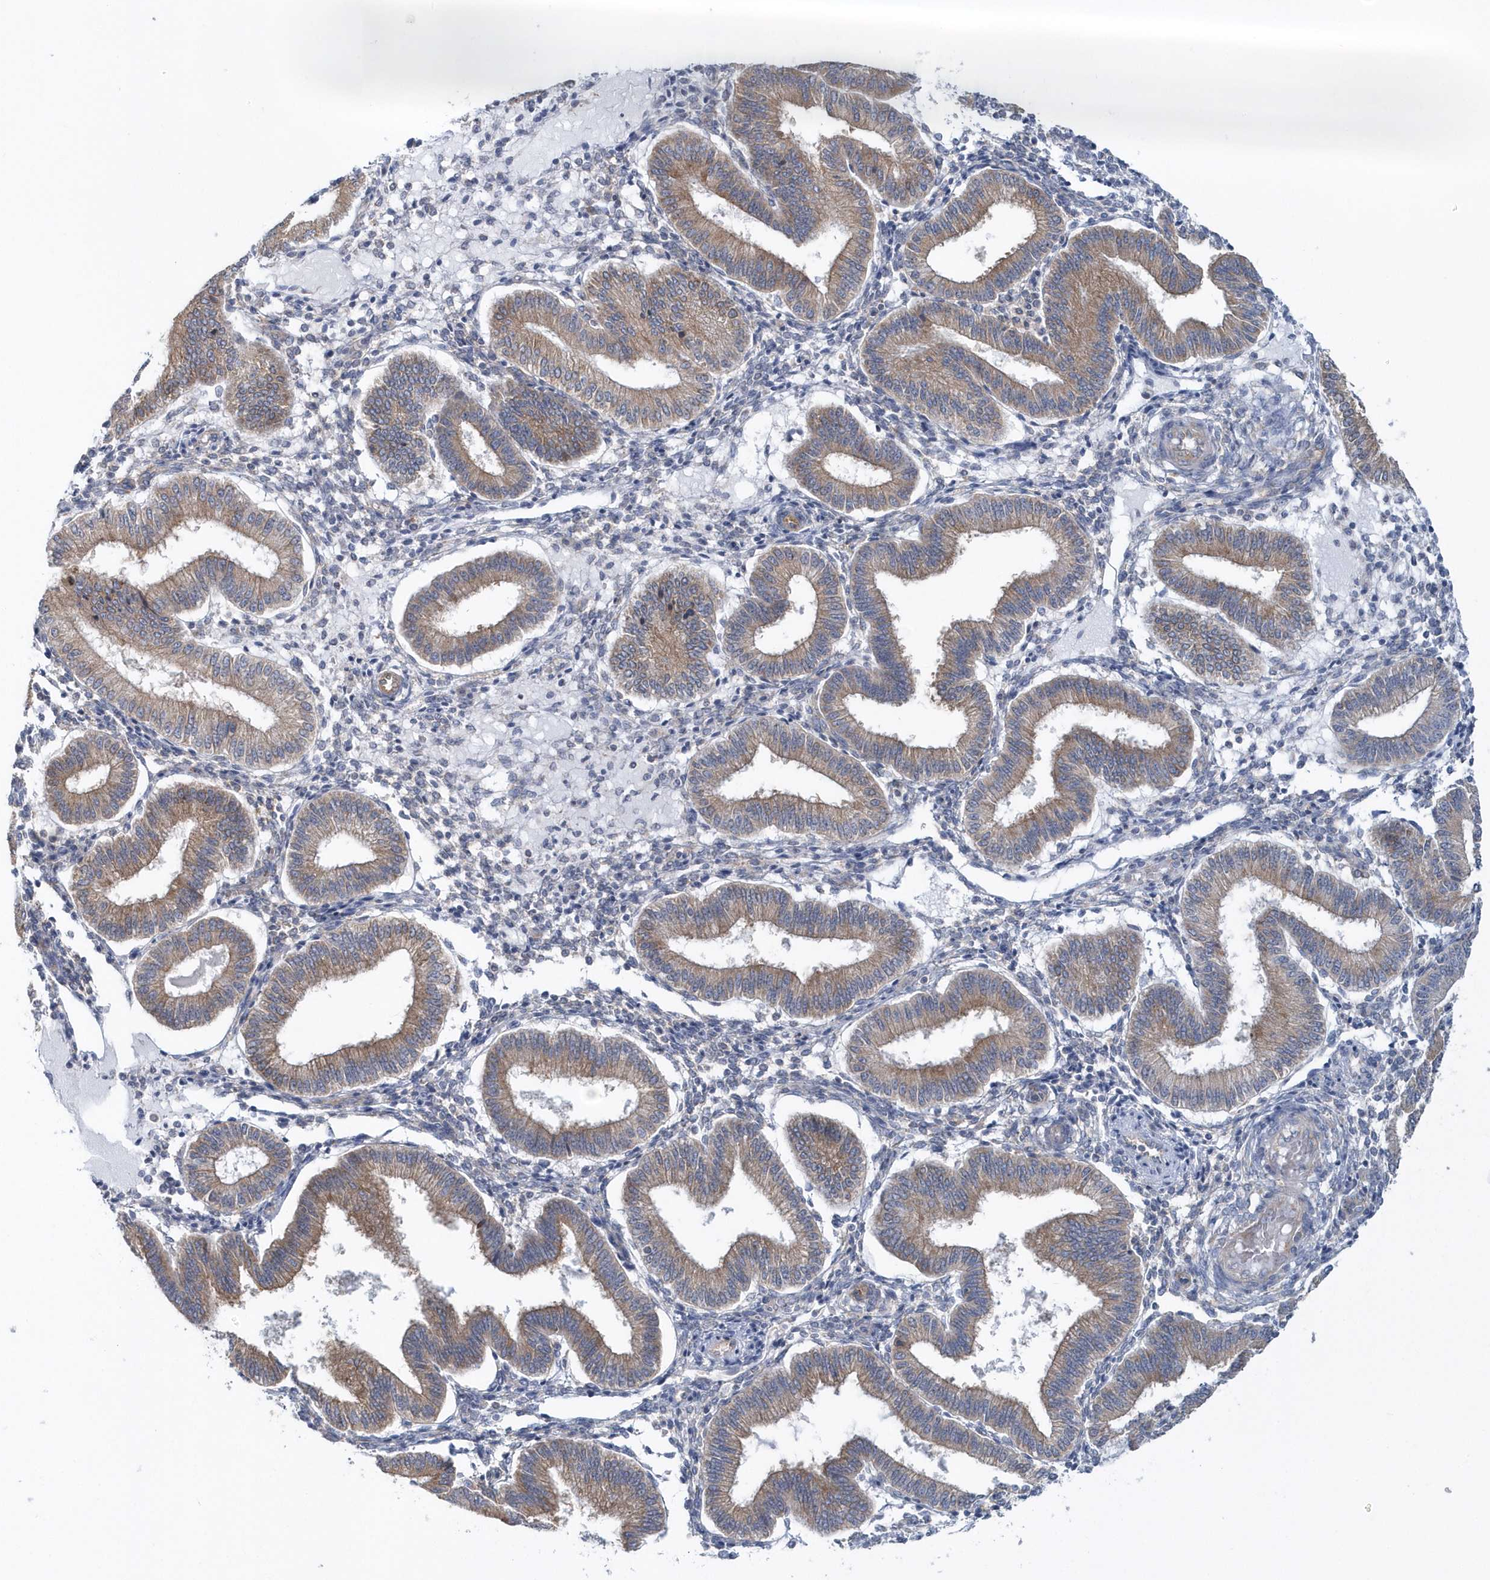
{"staining": {"intensity": "negative", "quantity": "none", "location": "none"}, "tissue": "endometrium", "cell_type": "Cells in endometrial stroma", "image_type": "normal", "snomed": [{"axis": "morphology", "description": "Normal tissue, NOS"}, {"axis": "topography", "description": "Endometrium"}], "caption": "Immunohistochemical staining of normal endometrium exhibits no significant staining in cells in endometrial stroma. (Immunohistochemistry, brightfield microscopy, high magnification).", "gene": "EIF3C", "patient": {"sex": "female", "age": 39}}